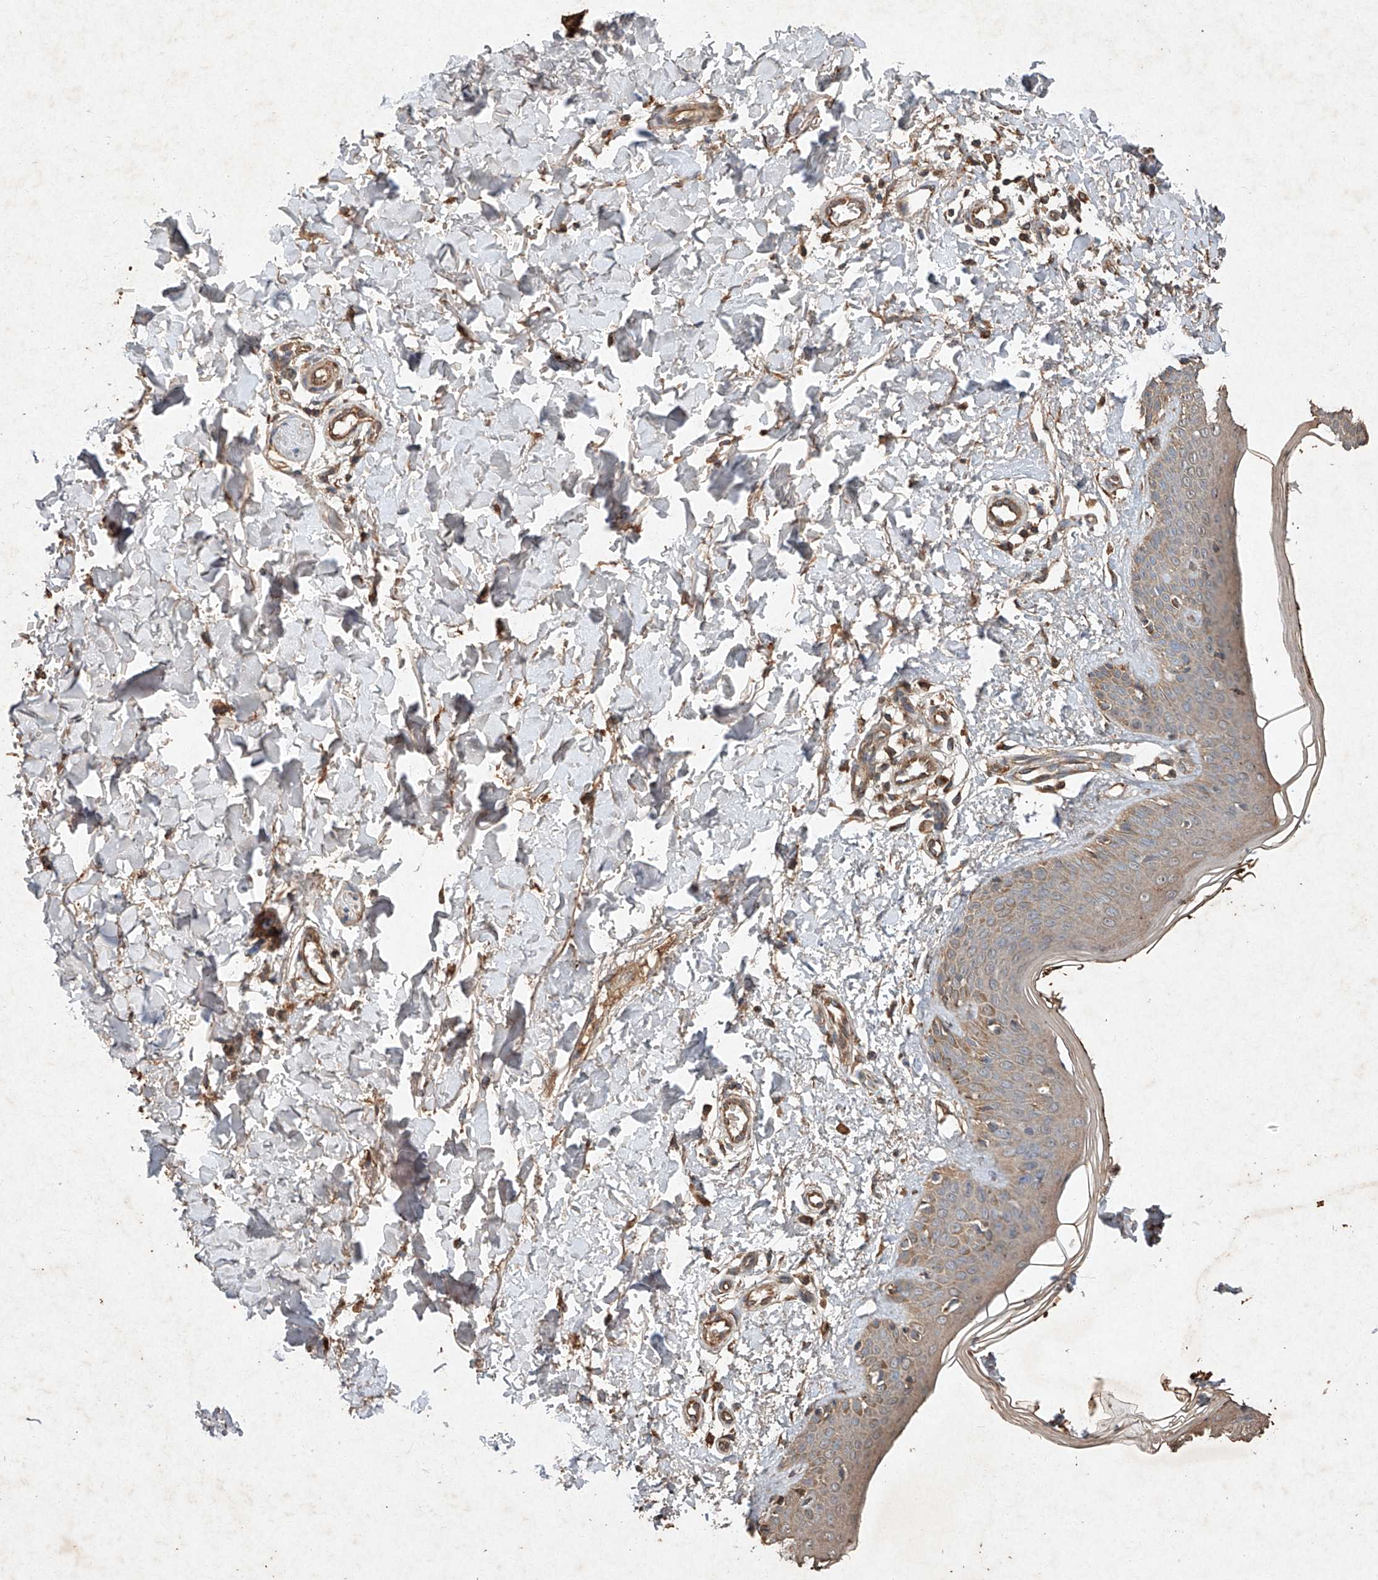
{"staining": {"intensity": "moderate", "quantity": ">75%", "location": "cytoplasmic/membranous"}, "tissue": "skin", "cell_type": "Fibroblasts", "image_type": "normal", "snomed": [{"axis": "morphology", "description": "Normal tissue, NOS"}, {"axis": "topography", "description": "Skin"}], "caption": "Protein positivity by IHC displays moderate cytoplasmic/membranous staining in approximately >75% of fibroblasts in normal skin.", "gene": "STK3", "patient": {"sex": "male", "age": 37}}